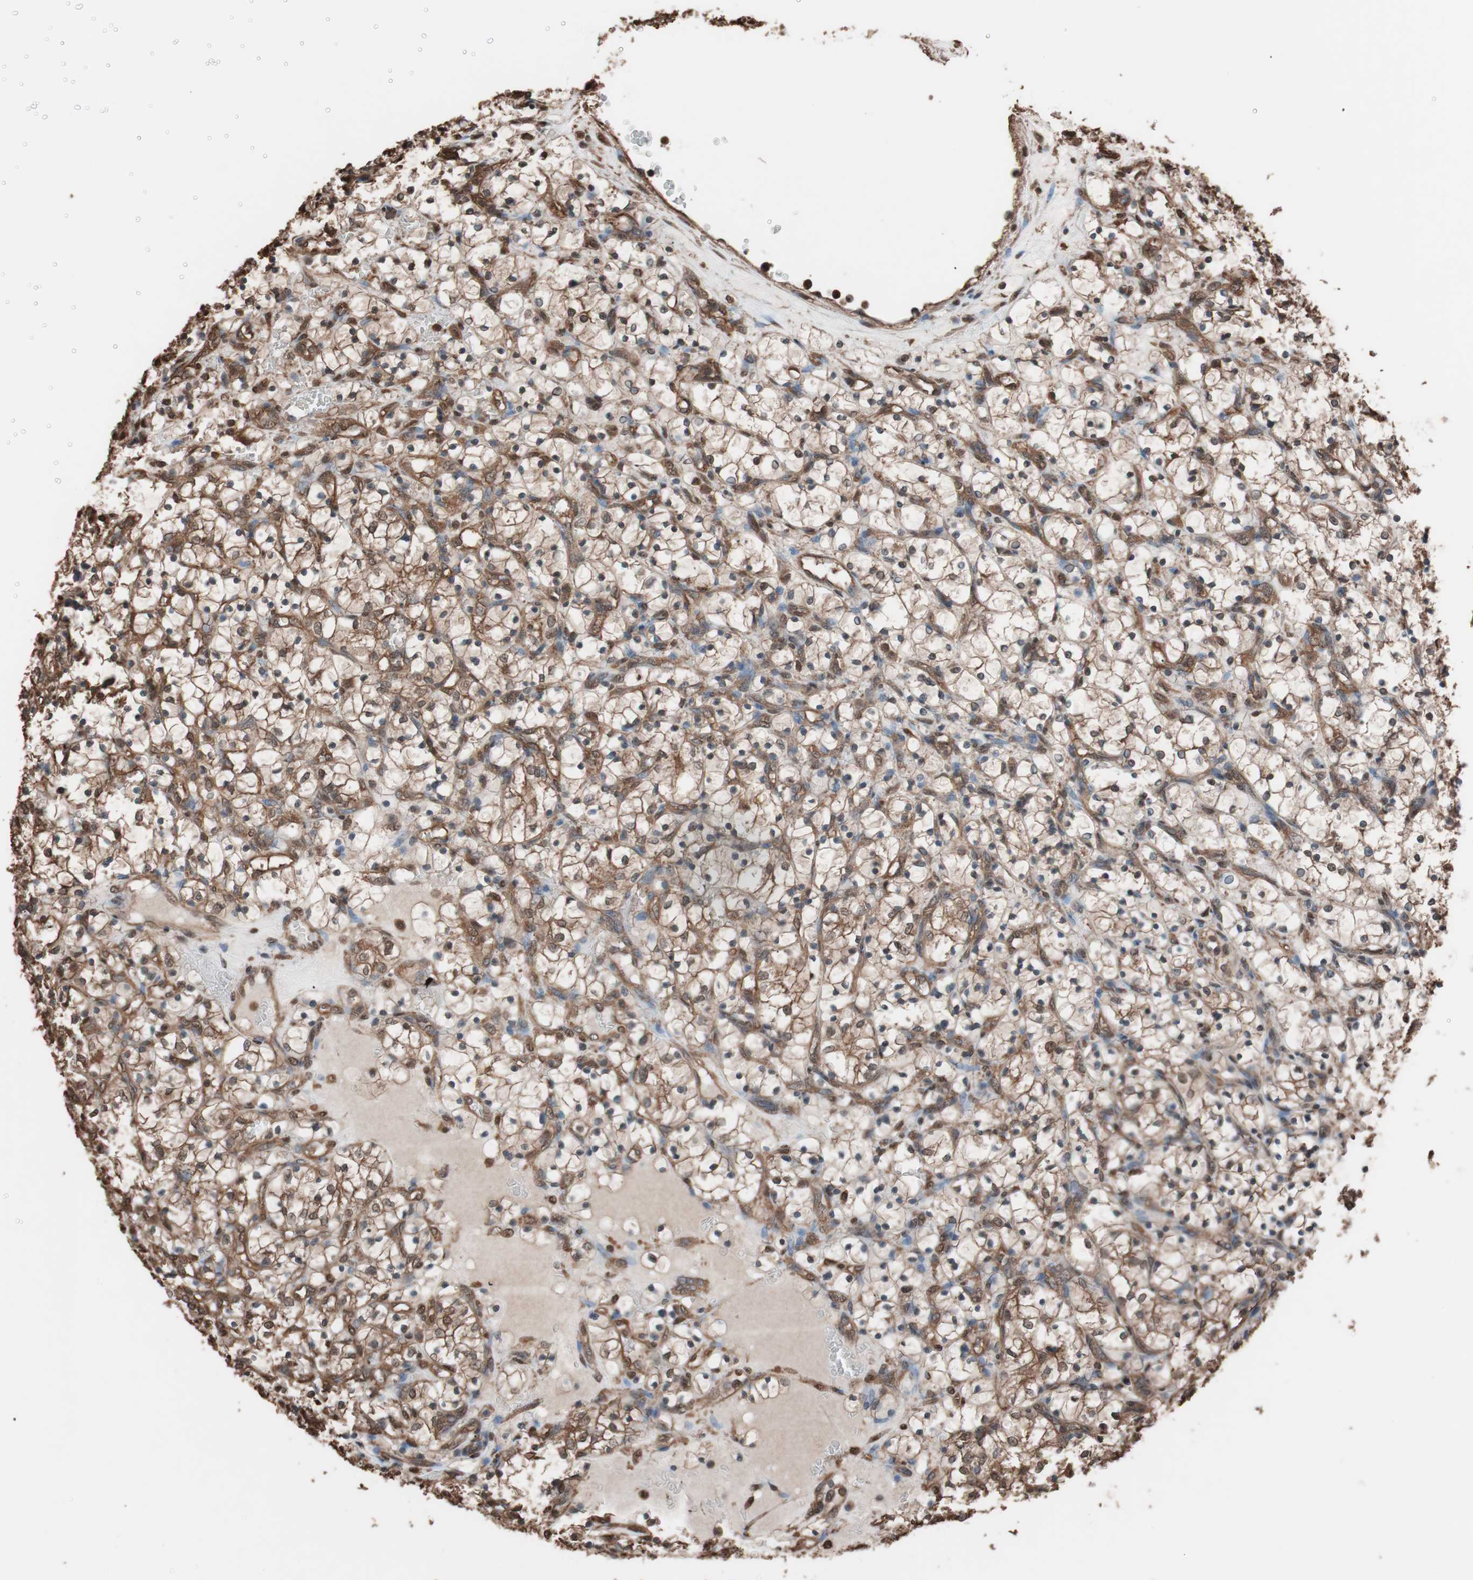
{"staining": {"intensity": "strong", "quantity": ">75%", "location": "cytoplasmic/membranous"}, "tissue": "renal cancer", "cell_type": "Tumor cells", "image_type": "cancer", "snomed": [{"axis": "morphology", "description": "Adenocarcinoma, NOS"}, {"axis": "topography", "description": "Kidney"}], "caption": "Immunohistochemical staining of renal cancer (adenocarcinoma) exhibits high levels of strong cytoplasmic/membranous staining in about >75% of tumor cells.", "gene": "CALM2", "patient": {"sex": "female", "age": 69}}